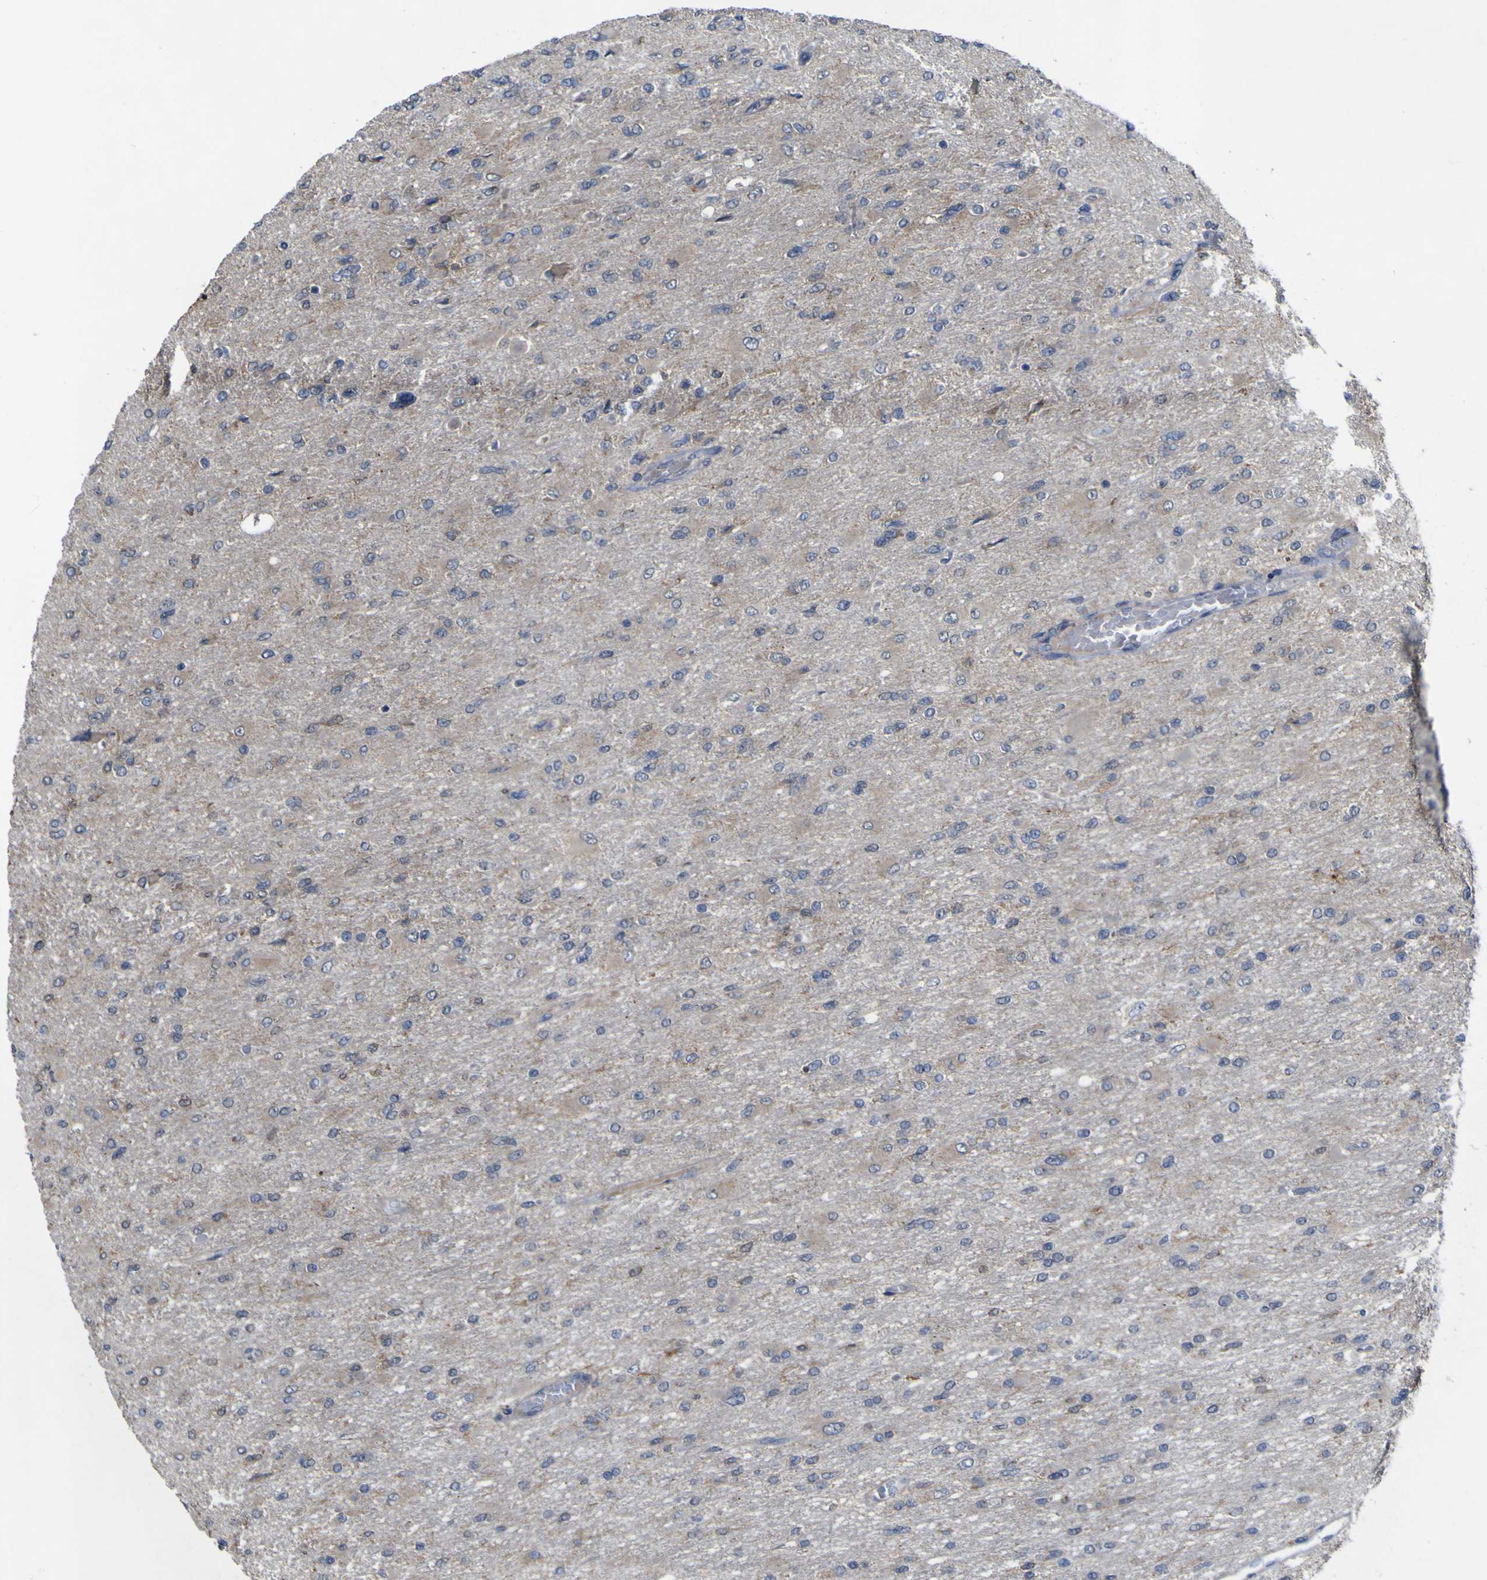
{"staining": {"intensity": "weak", "quantity": "<25%", "location": "cytoplasmic/membranous"}, "tissue": "glioma", "cell_type": "Tumor cells", "image_type": "cancer", "snomed": [{"axis": "morphology", "description": "Glioma, malignant, High grade"}, {"axis": "topography", "description": "Cerebral cortex"}], "caption": "This histopathology image is of glioma stained with immunohistochemistry to label a protein in brown with the nuclei are counter-stained blue. There is no positivity in tumor cells.", "gene": "IRAK2", "patient": {"sex": "female", "age": 36}}